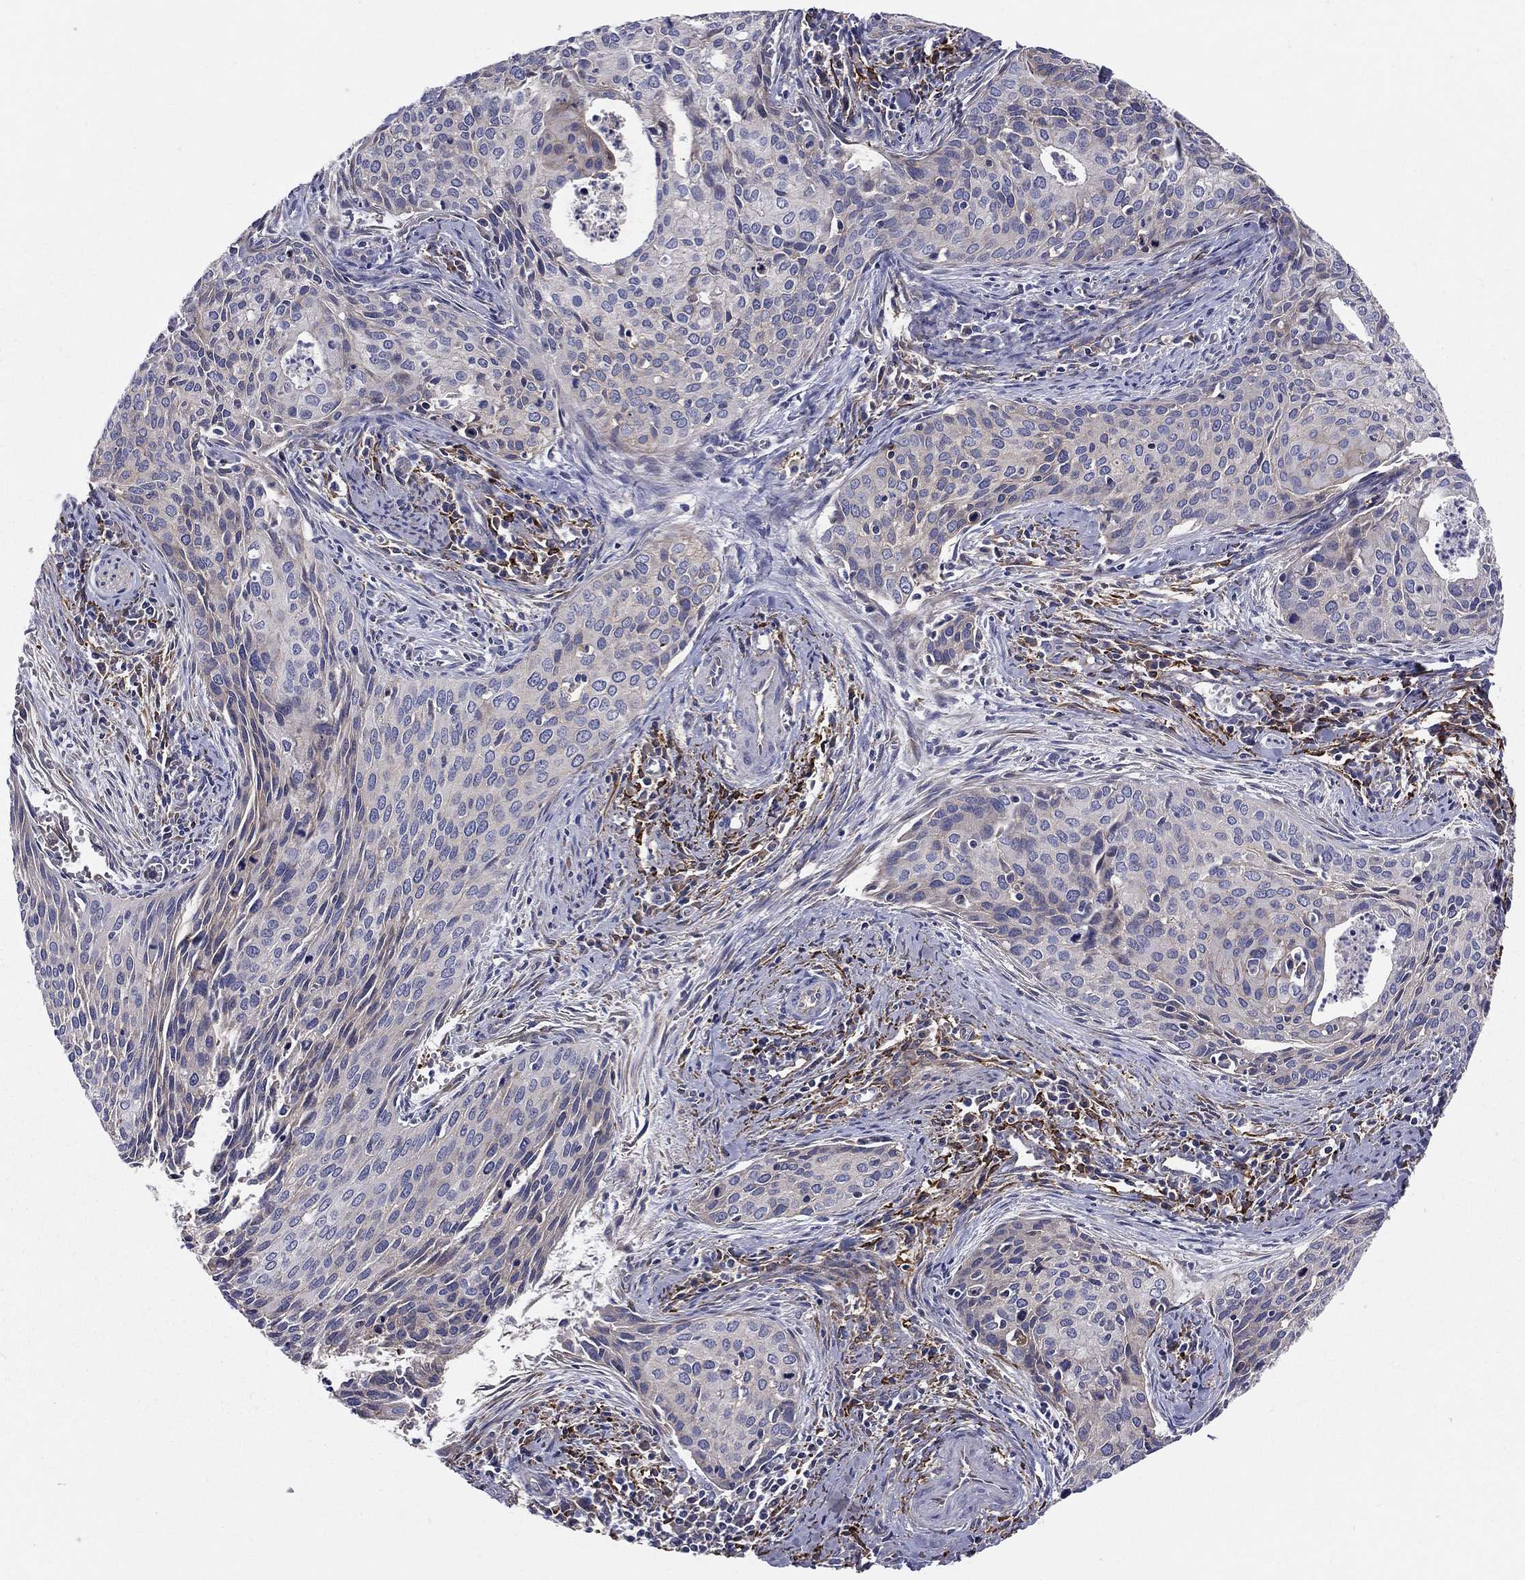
{"staining": {"intensity": "negative", "quantity": "none", "location": "none"}, "tissue": "cervical cancer", "cell_type": "Tumor cells", "image_type": "cancer", "snomed": [{"axis": "morphology", "description": "Squamous cell carcinoma, NOS"}, {"axis": "topography", "description": "Cervix"}], "caption": "The image reveals no staining of tumor cells in cervical cancer.", "gene": "EMP2", "patient": {"sex": "female", "age": 29}}